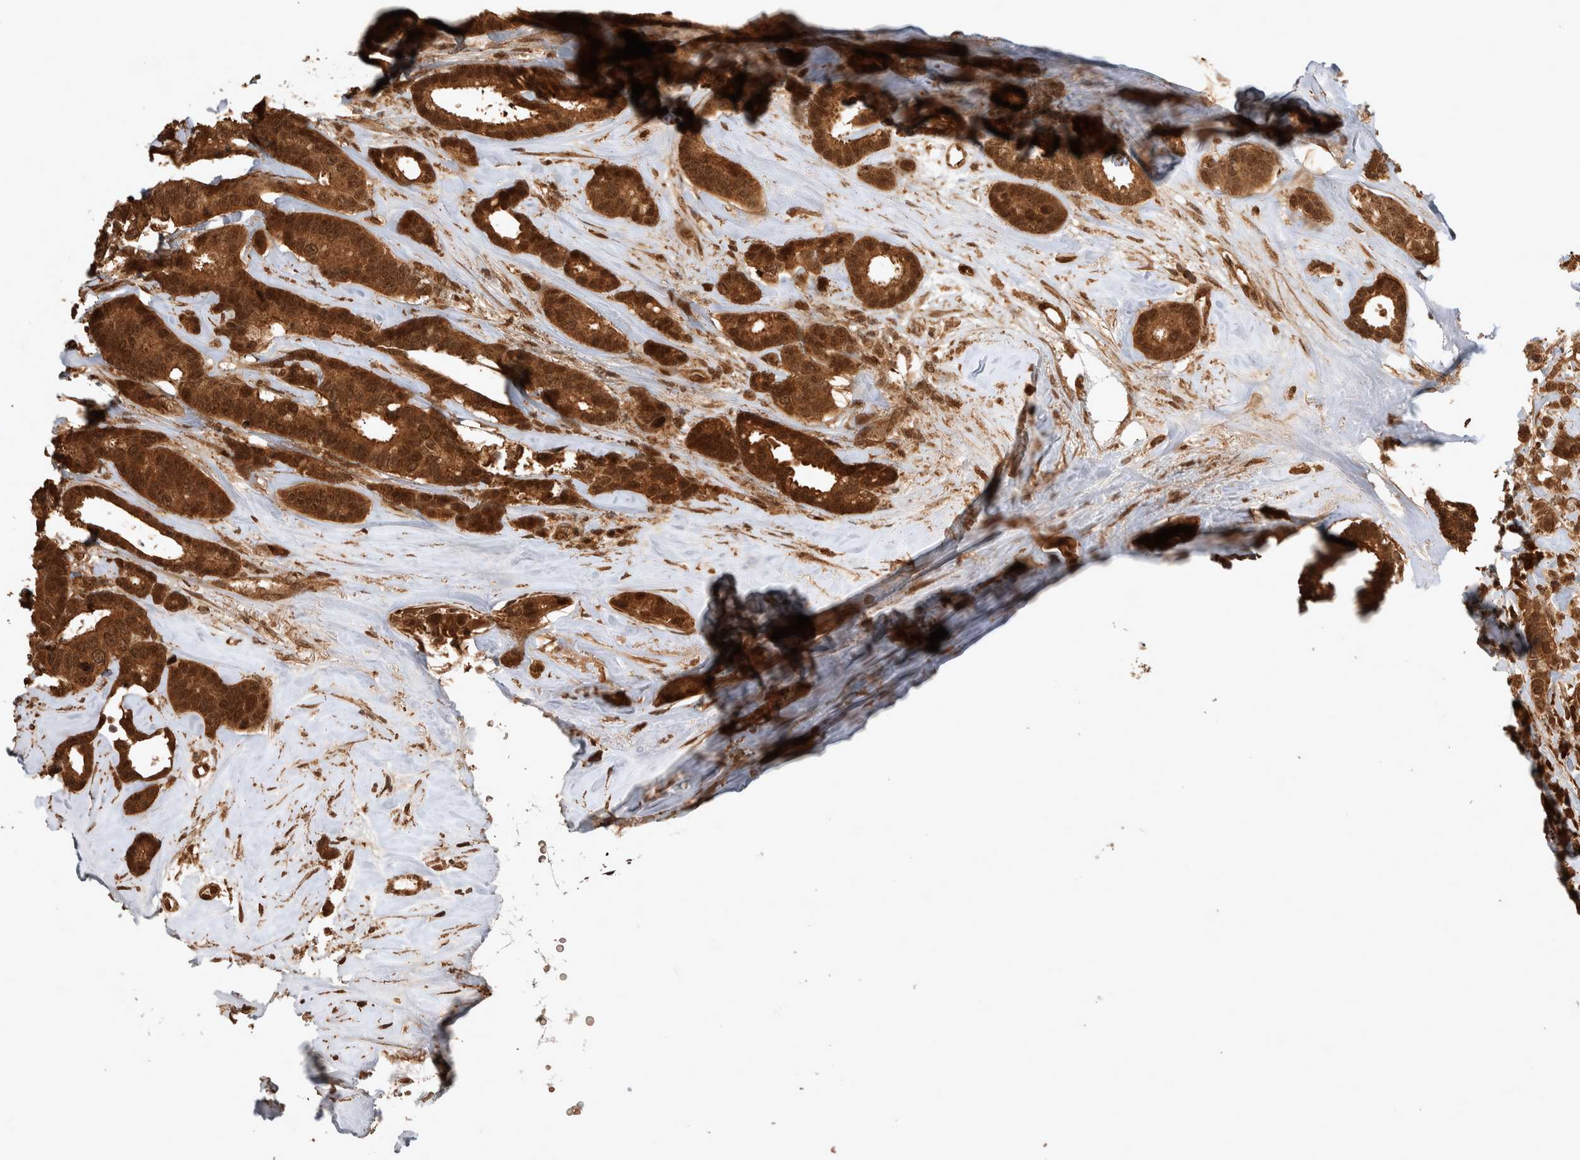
{"staining": {"intensity": "strong", "quantity": ">75%", "location": "cytoplasmic/membranous,nuclear"}, "tissue": "breast cancer", "cell_type": "Tumor cells", "image_type": "cancer", "snomed": [{"axis": "morphology", "description": "Duct carcinoma"}, {"axis": "topography", "description": "Breast"}], "caption": "An immunohistochemistry (IHC) histopathology image of tumor tissue is shown. Protein staining in brown highlights strong cytoplasmic/membranous and nuclear positivity in breast cancer within tumor cells.", "gene": "CNTROB", "patient": {"sex": "female", "age": 87}}